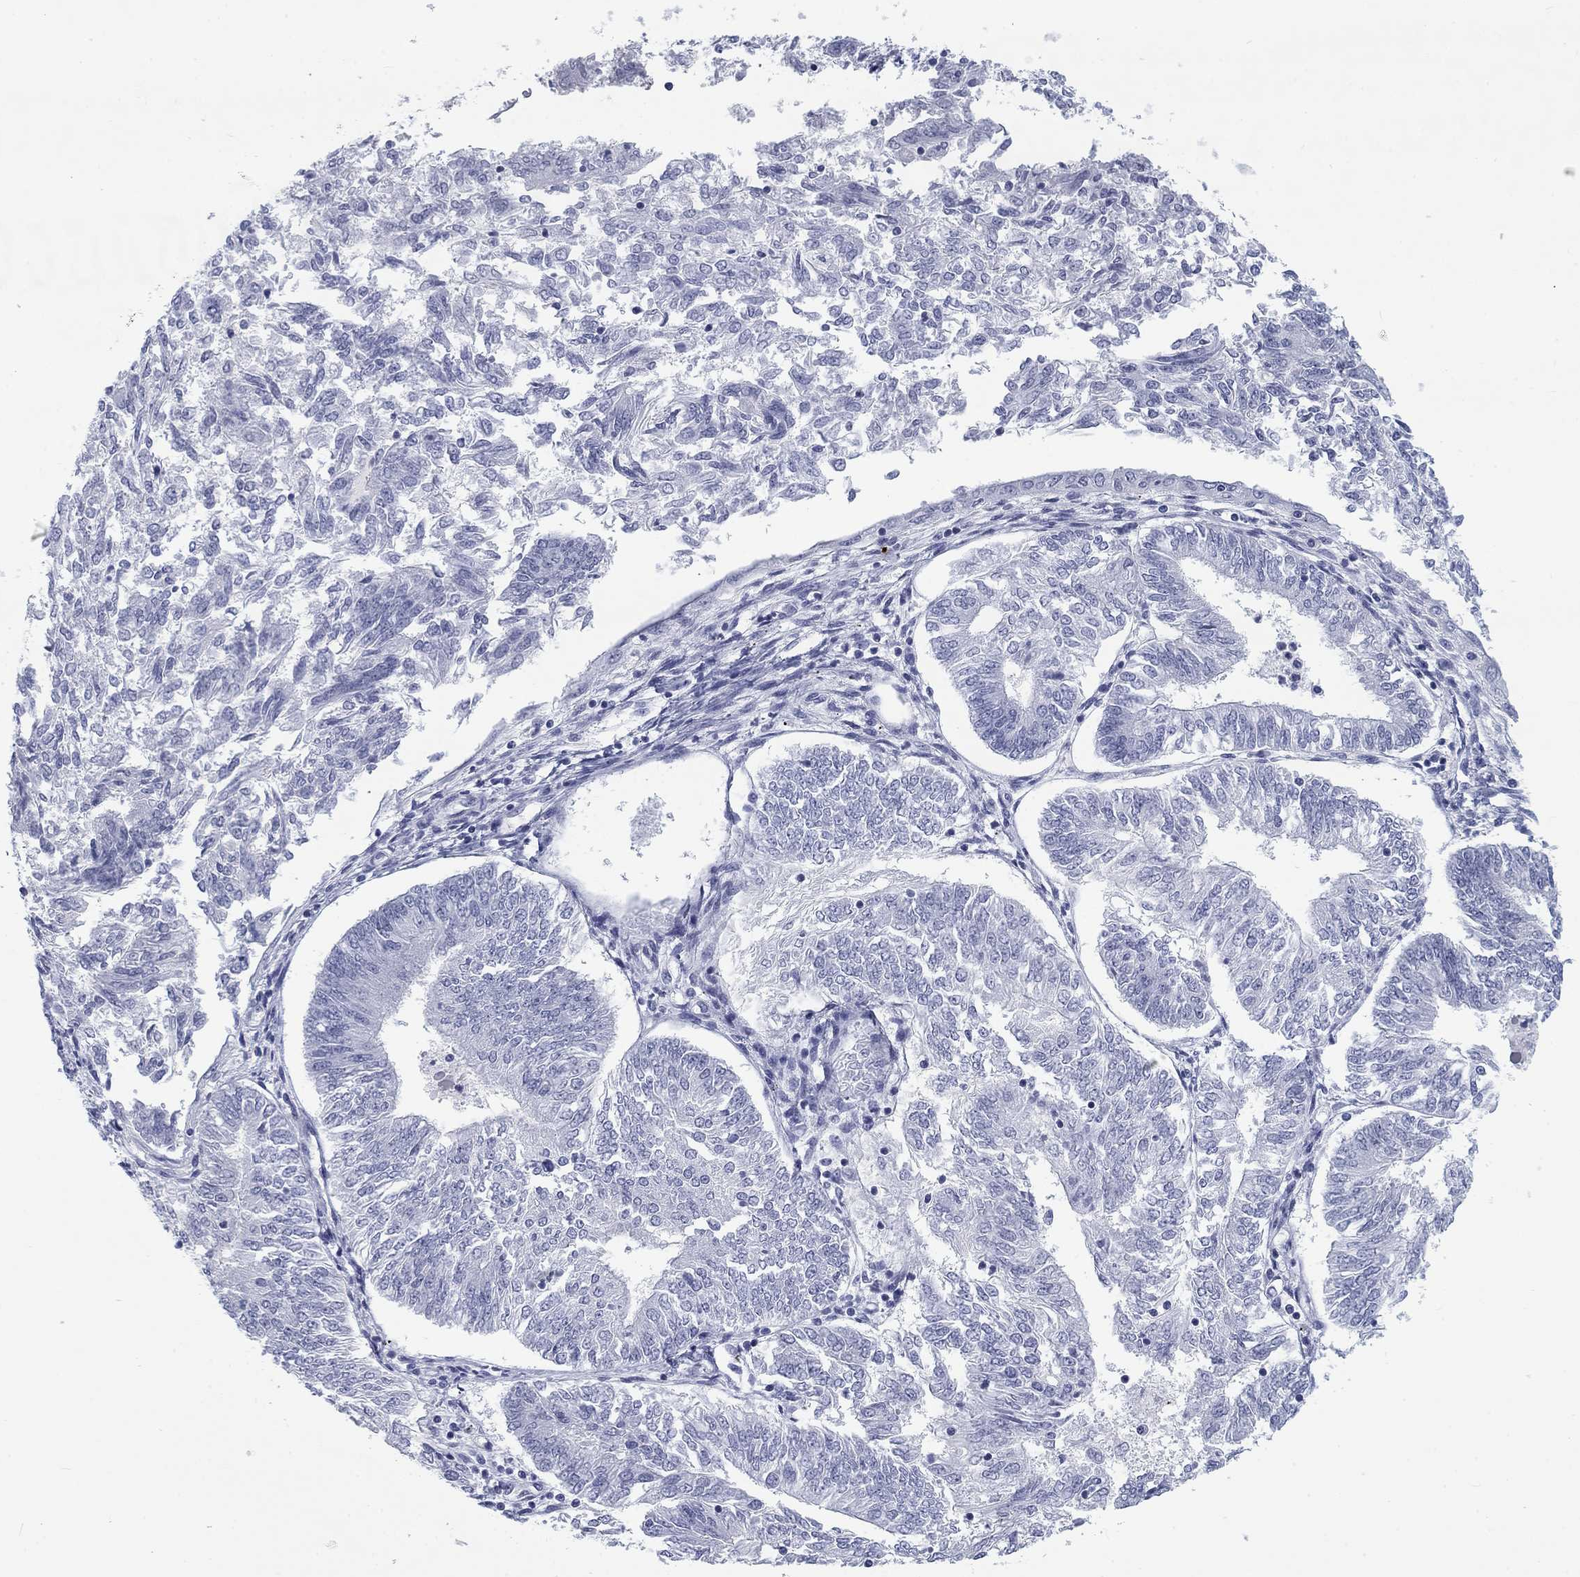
{"staining": {"intensity": "negative", "quantity": "none", "location": "none"}, "tissue": "endometrial cancer", "cell_type": "Tumor cells", "image_type": "cancer", "snomed": [{"axis": "morphology", "description": "Adenocarcinoma, NOS"}, {"axis": "topography", "description": "Endometrium"}], "caption": "Immunohistochemistry of human endometrial cancer (adenocarcinoma) demonstrates no positivity in tumor cells. (Brightfield microscopy of DAB IHC at high magnification).", "gene": "CALB1", "patient": {"sex": "female", "age": 58}}